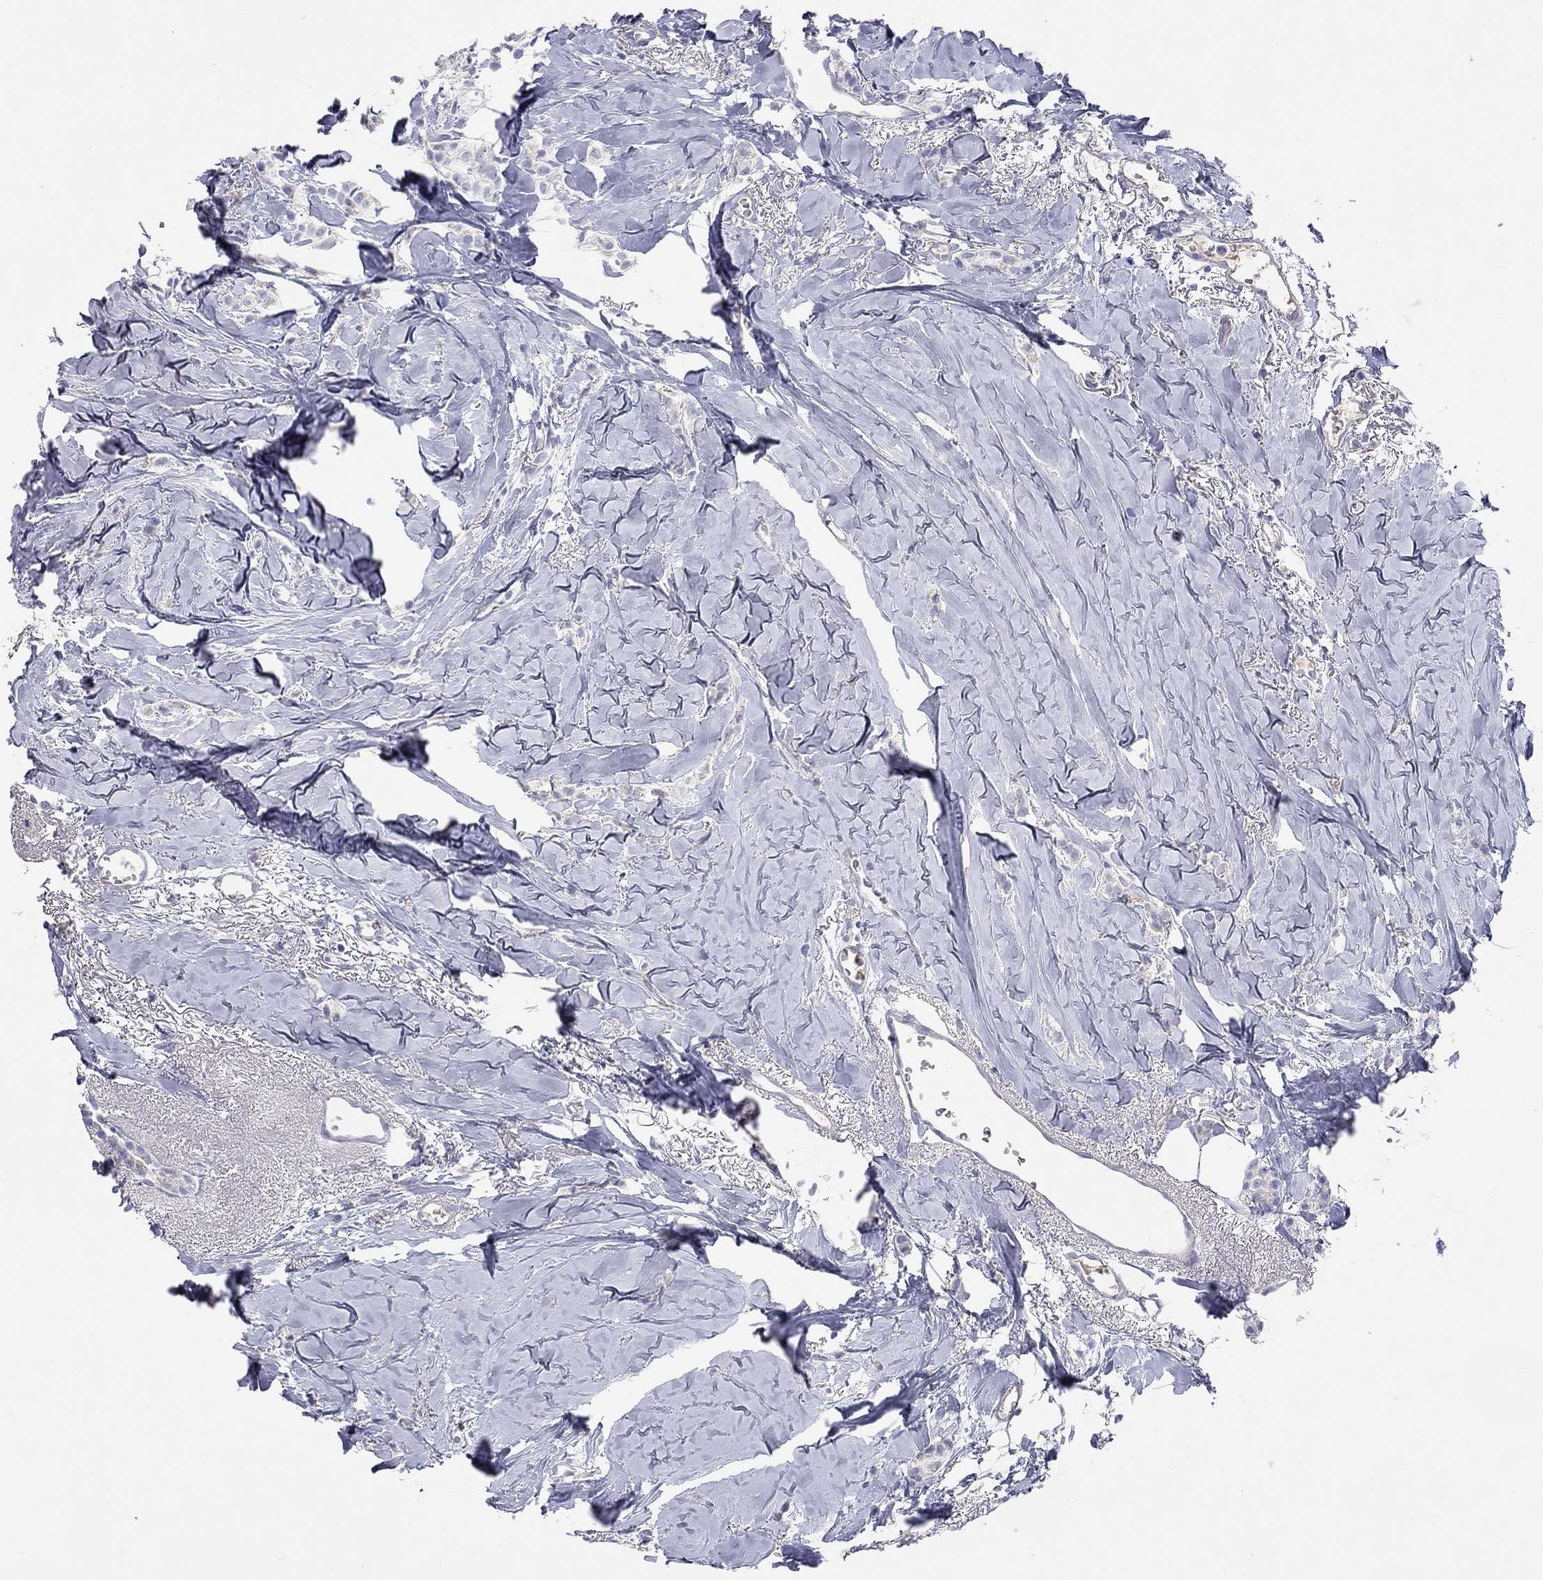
{"staining": {"intensity": "negative", "quantity": "none", "location": "none"}, "tissue": "breast cancer", "cell_type": "Tumor cells", "image_type": "cancer", "snomed": [{"axis": "morphology", "description": "Duct carcinoma"}, {"axis": "topography", "description": "Breast"}], "caption": "DAB immunohistochemical staining of infiltrating ductal carcinoma (breast) displays no significant staining in tumor cells.", "gene": "ST7L", "patient": {"sex": "female", "age": 85}}